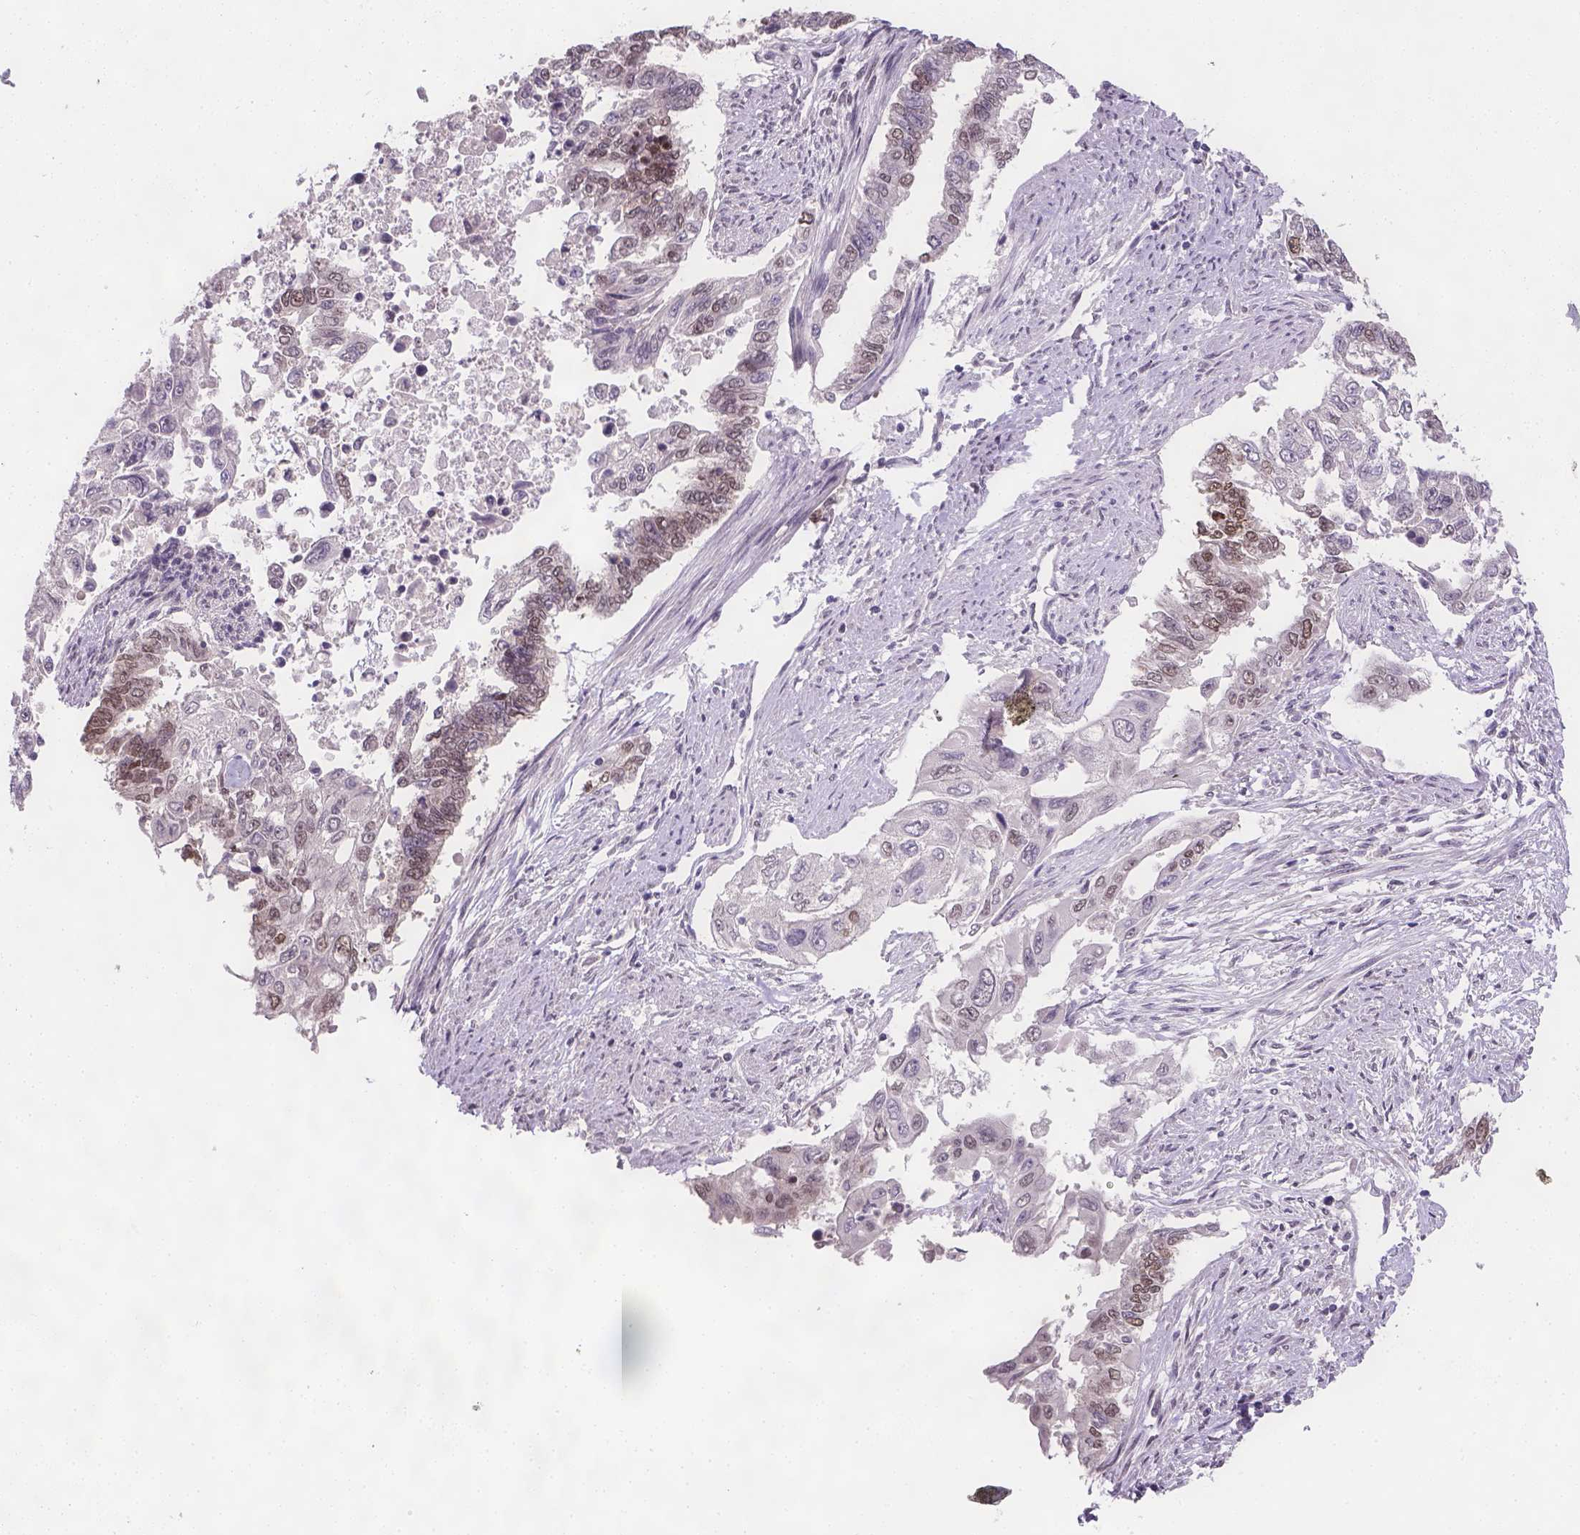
{"staining": {"intensity": "moderate", "quantity": "25%-75%", "location": "nuclear"}, "tissue": "endometrial cancer", "cell_type": "Tumor cells", "image_type": "cancer", "snomed": [{"axis": "morphology", "description": "Adenocarcinoma, NOS"}, {"axis": "topography", "description": "Uterus"}], "caption": "Endometrial adenocarcinoma was stained to show a protein in brown. There is medium levels of moderate nuclear staining in approximately 25%-75% of tumor cells.", "gene": "FANCE", "patient": {"sex": "female", "age": 59}}